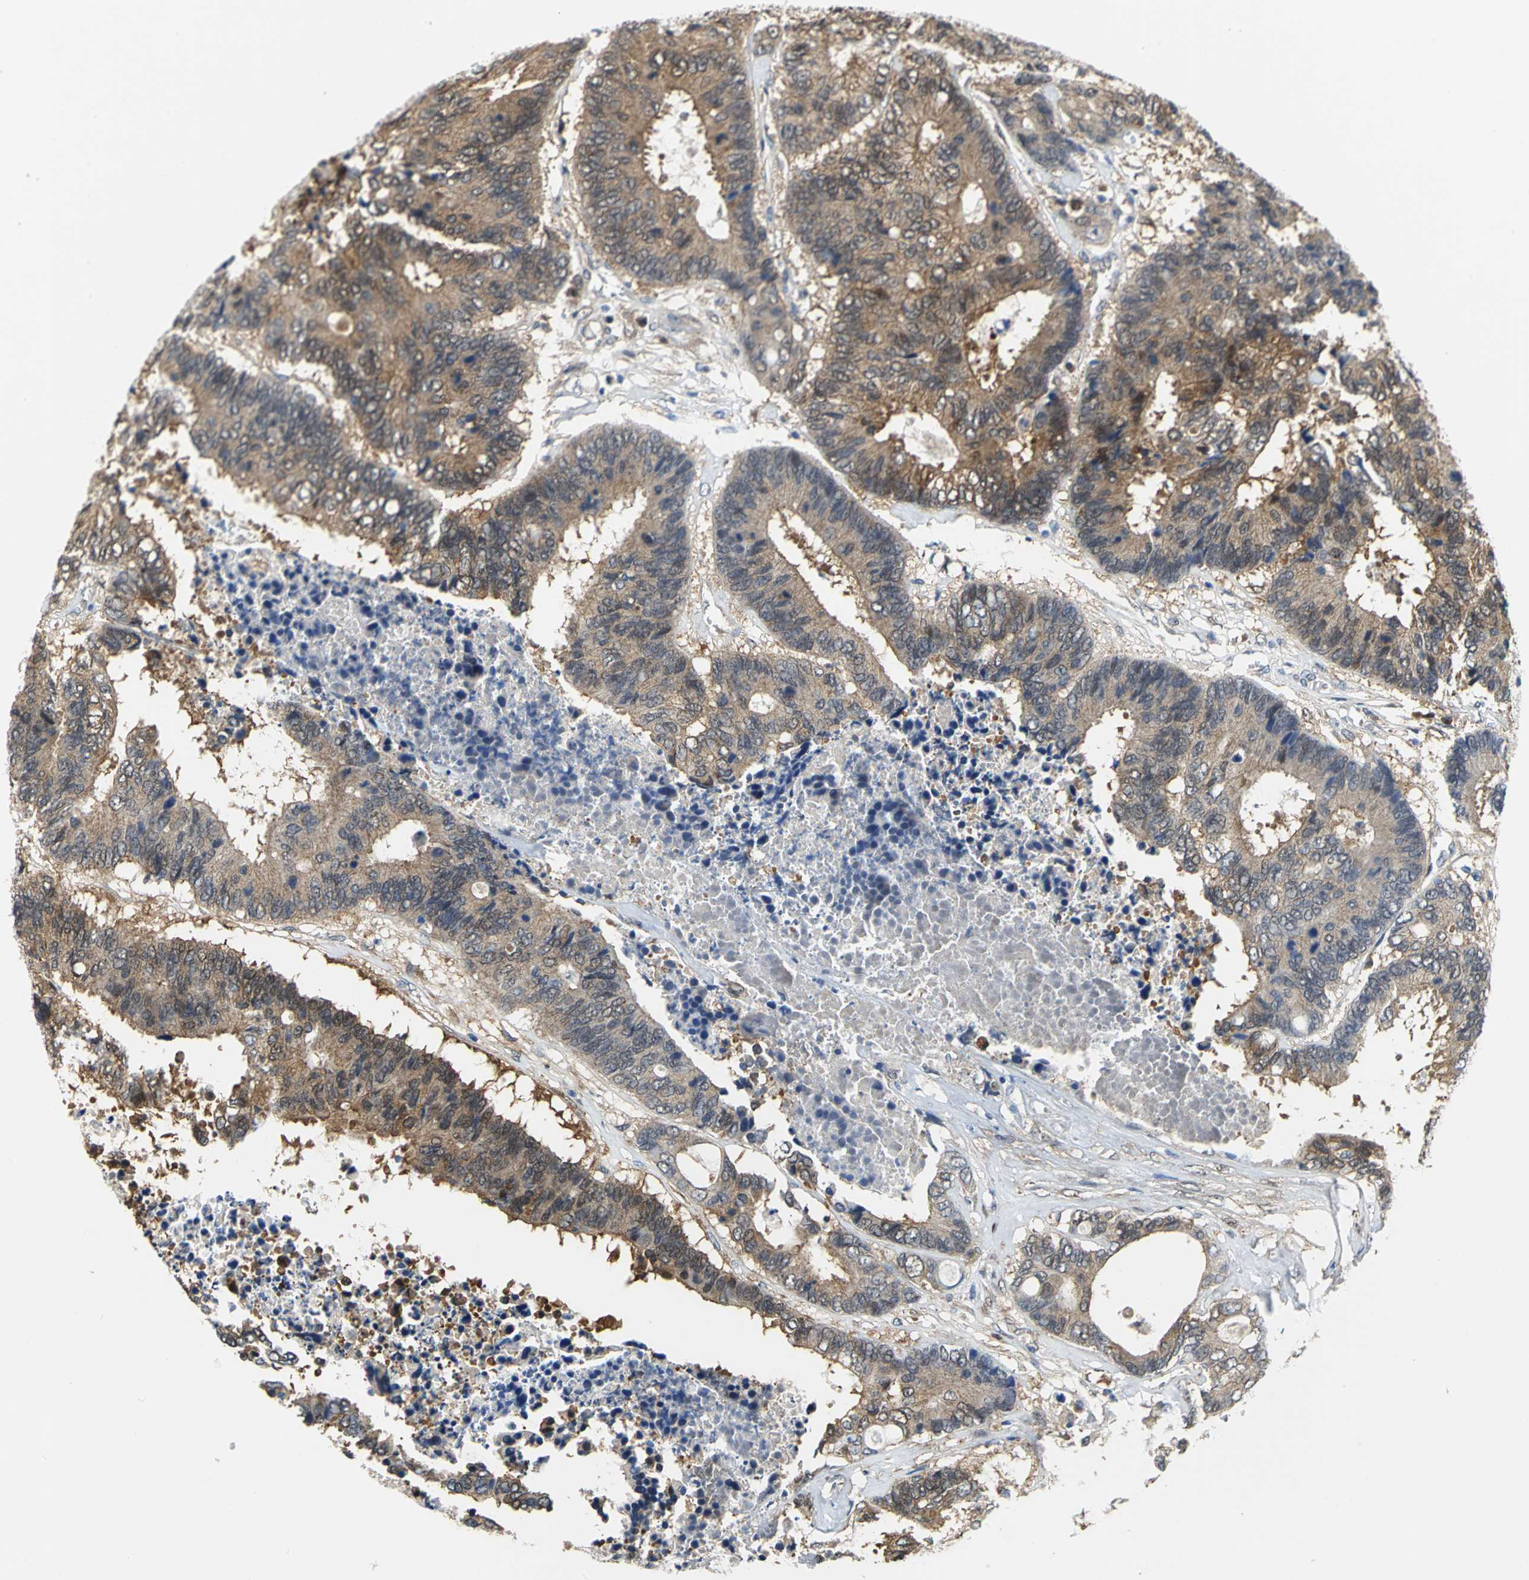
{"staining": {"intensity": "weak", "quantity": ">75%", "location": "cytoplasmic/membranous"}, "tissue": "colorectal cancer", "cell_type": "Tumor cells", "image_type": "cancer", "snomed": [{"axis": "morphology", "description": "Adenocarcinoma, NOS"}, {"axis": "topography", "description": "Rectum"}], "caption": "Immunohistochemistry (IHC) of adenocarcinoma (colorectal) displays low levels of weak cytoplasmic/membranous positivity in about >75% of tumor cells. (DAB = brown stain, brightfield microscopy at high magnification).", "gene": "PGM3", "patient": {"sex": "male", "age": 55}}